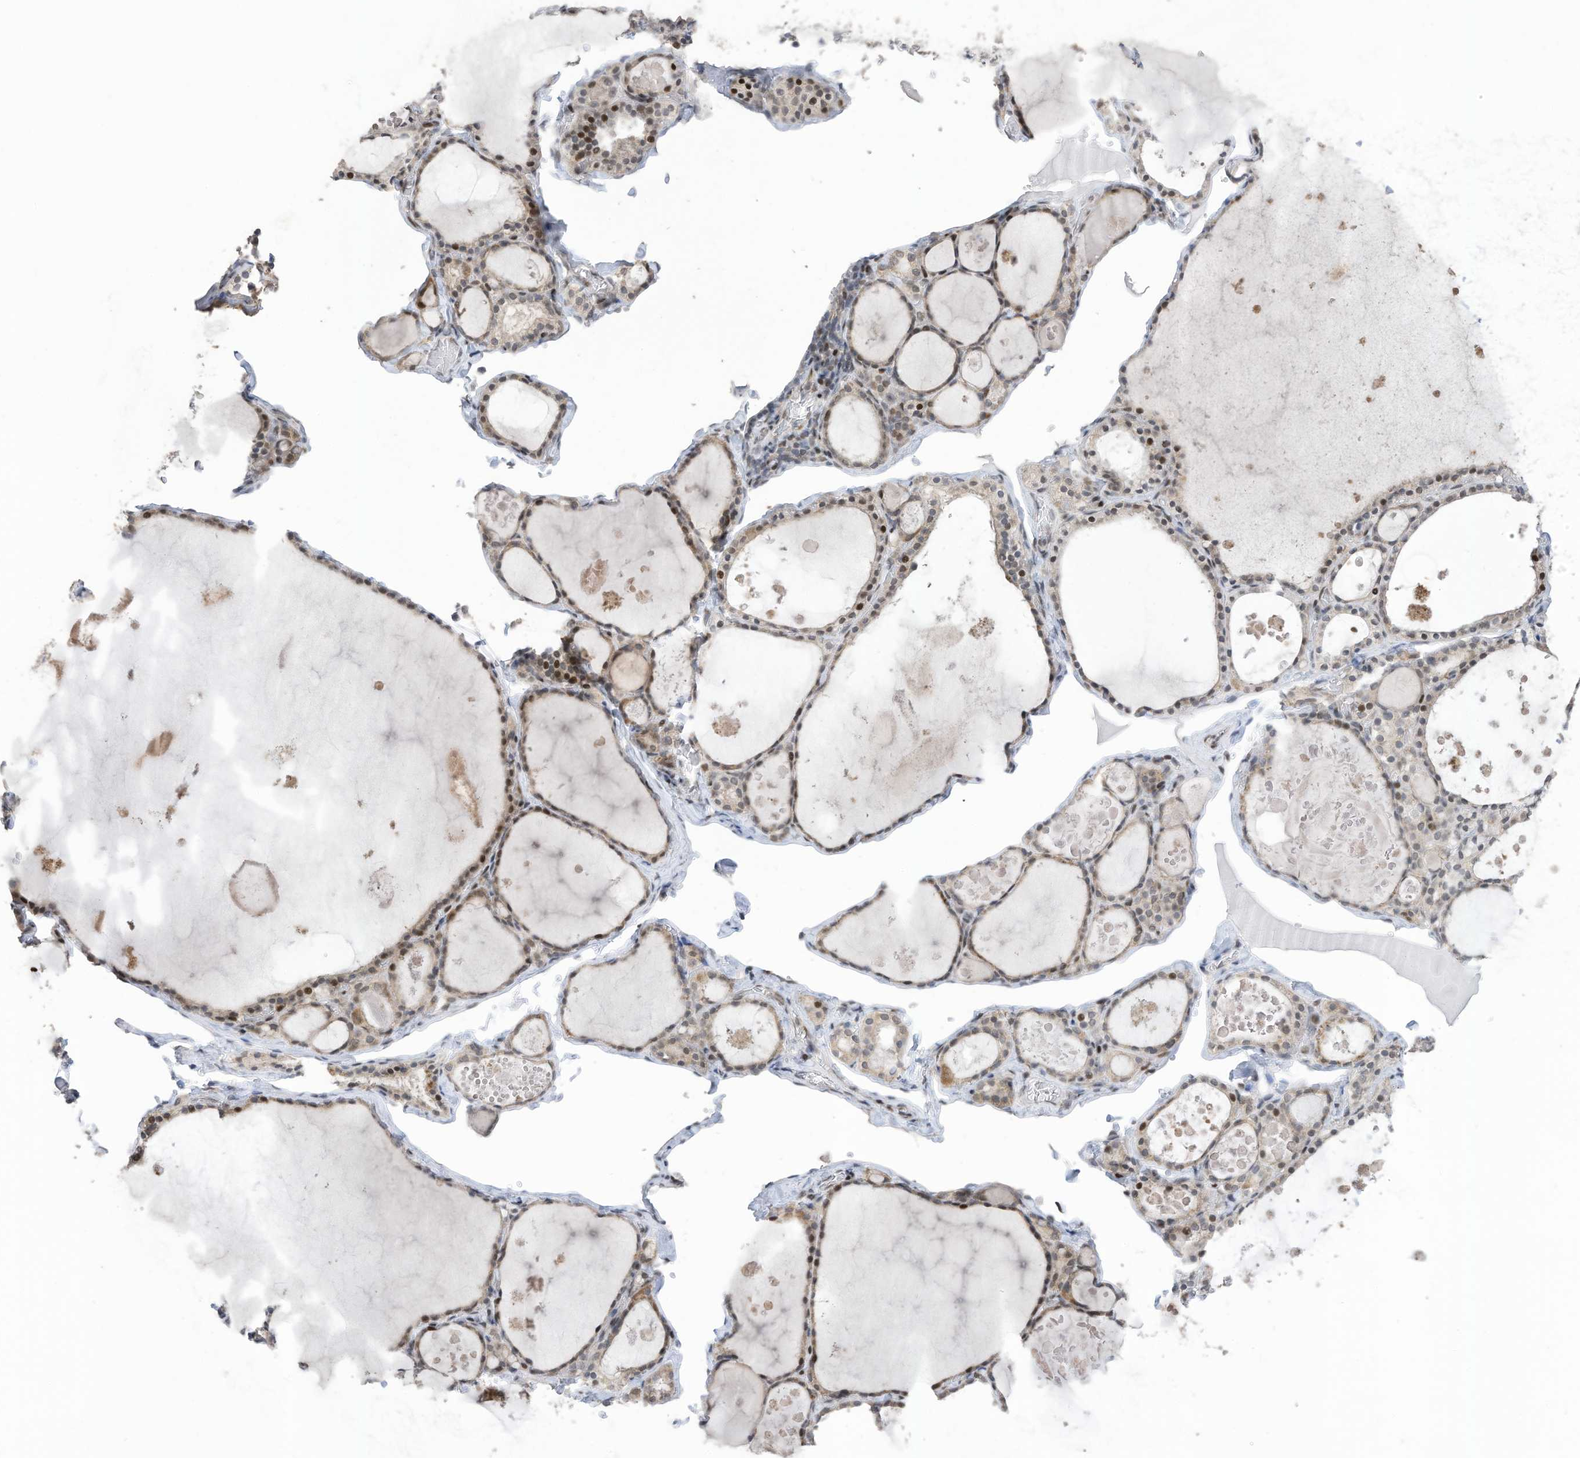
{"staining": {"intensity": "moderate", "quantity": "25%-75%", "location": "cytoplasmic/membranous,nuclear"}, "tissue": "thyroid gland", "cell_type": "Glandular cells", "image_type": "normal", "snomed": [{"axis": "morphology", "description": "Normal tissue, NOS"}, {"axis": "topography", "description": "Thyroid gland"}], "caption": "A medium amount of moderate cytoplasmic/membranous,nuclear expression is appreciated in about 25%-75% of glandular cells in normal thyroid gland.", "gene": "RABL3", "patient": {"sex": "male", "age": 56}}